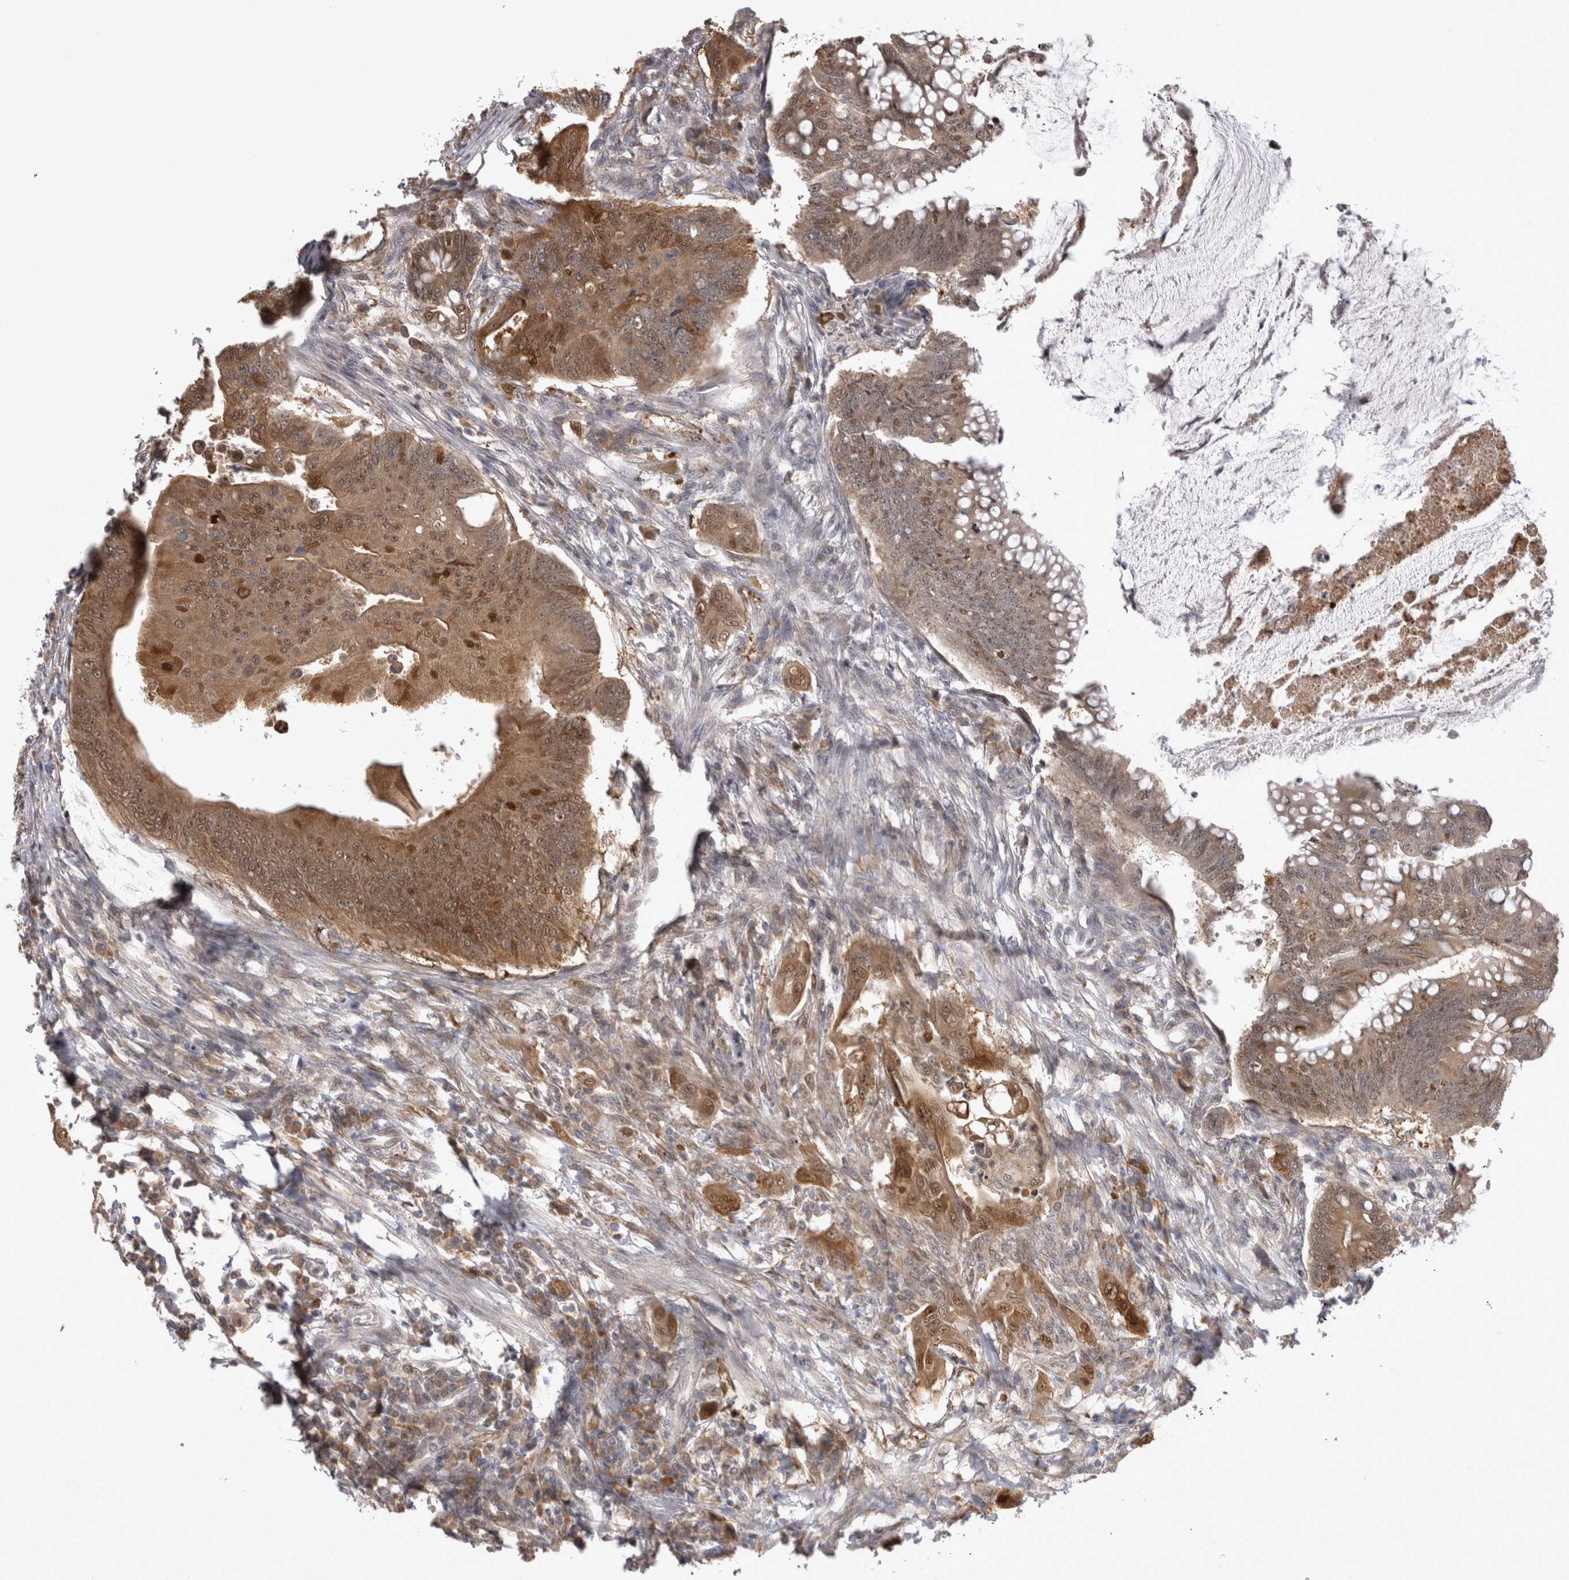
{"staining": {"intensity": "moderate", "quantity": ">75%", "location": "cytoplasmic/membranous"}, "tissue": "colorectal cancer", "cell_type": "Tumor cells", "image_type": "cancer", "snomed": [{"axis": "morphology", "description": "Adenoma, NOS"}, {"axis": "morphology", "description": "Adenocarcinoma, NOS"}, {"axis": "topography", "description": "Colon"}], "caption": "Protein expression by immunohistochemistry exhibits moderate cytoplasmic/membranous positivity in about >75% of tumor cells in adenoma (colorectal). Nuclei are stained in blue.", "gene": "CHIC2", "patient": {"sex": "male", "age": 79}}